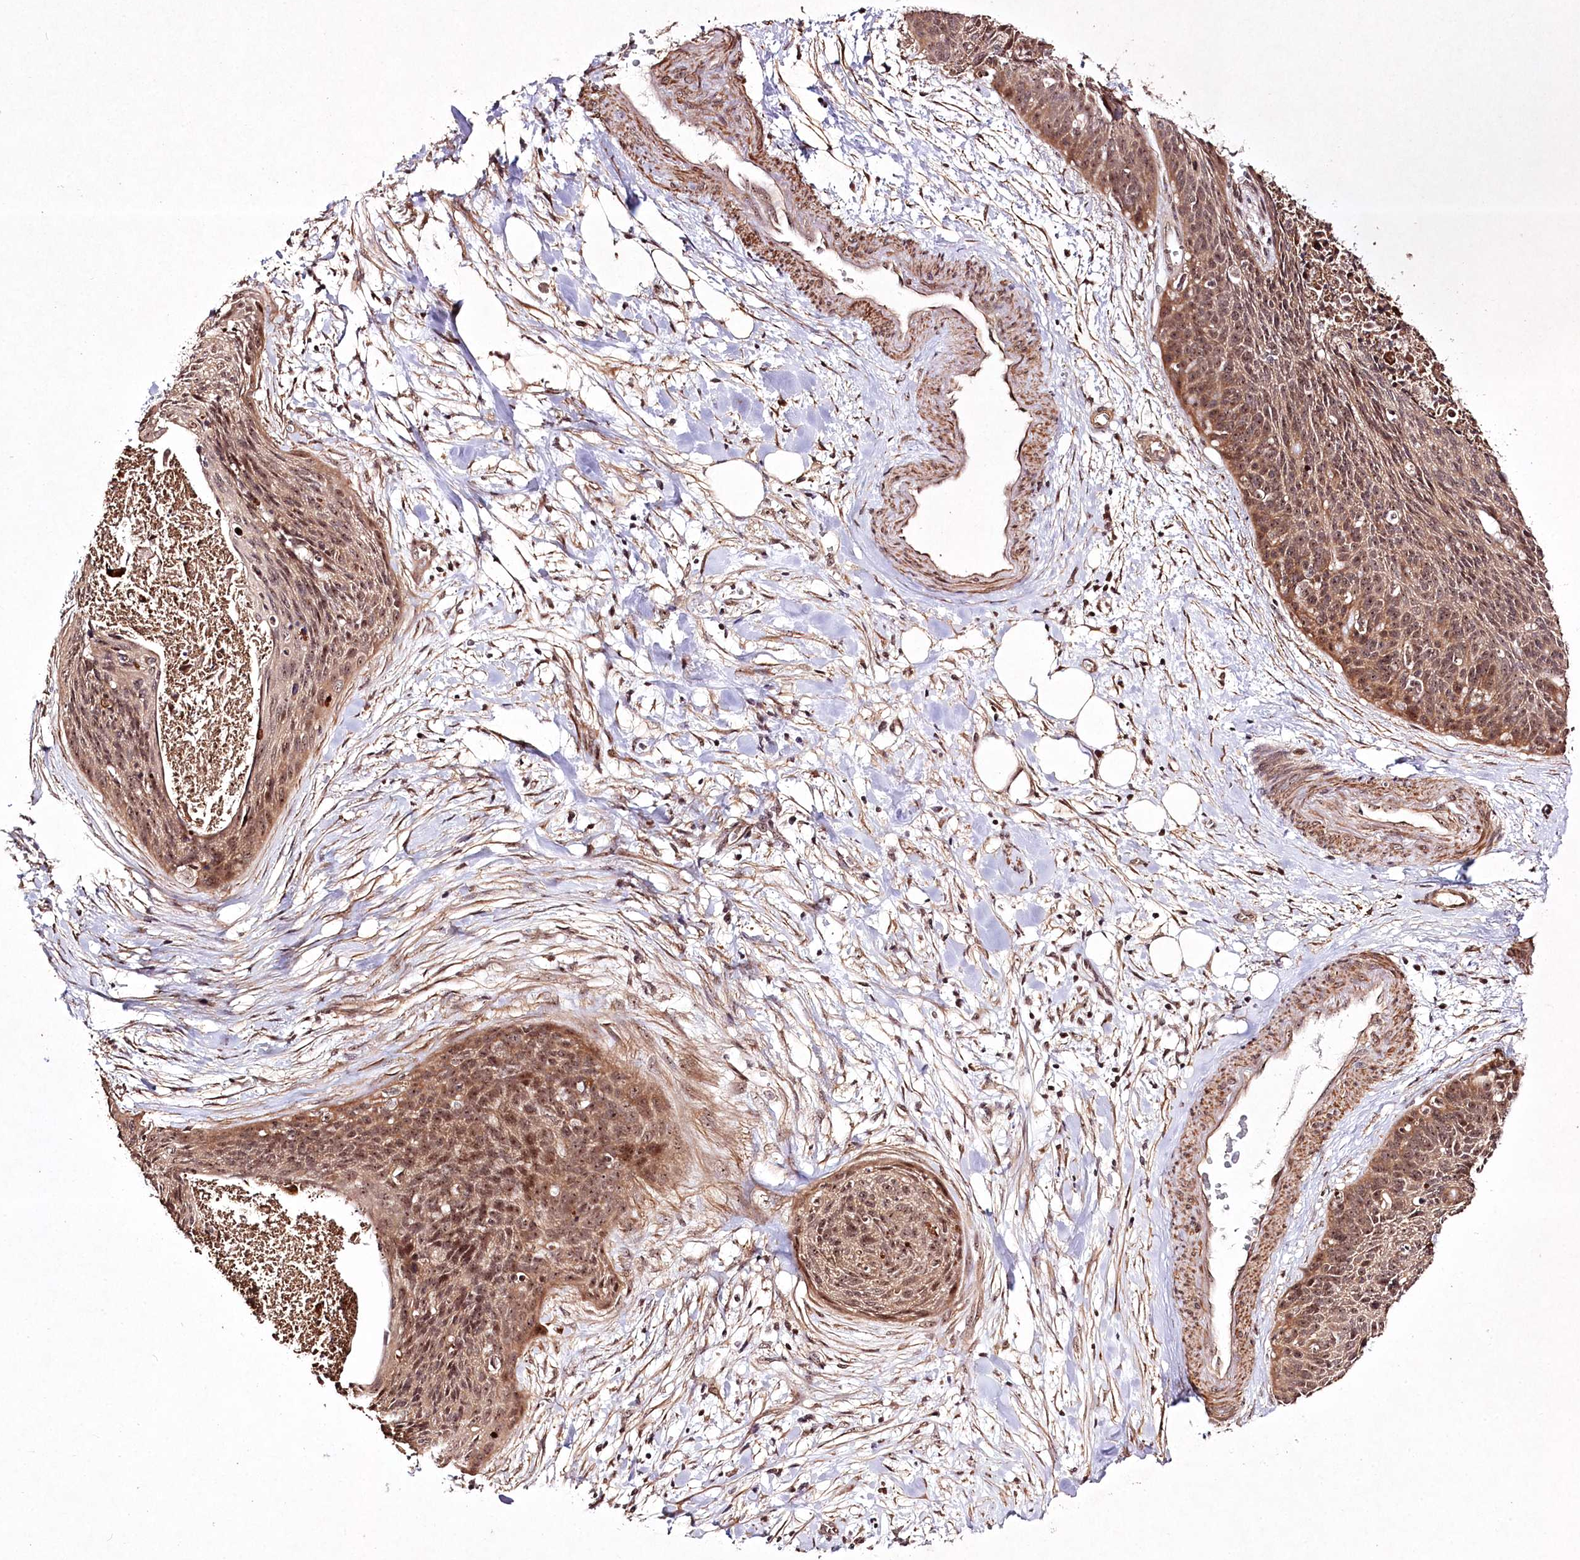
{"staining": {"intensity": "moderate", "quantity": ">75%", "location": "cytoplasmic/membranous,nuclear"}, "tissue": "cervical cancer", "cell_type": "Tumor cells", "image_type": "cancer", "snomed": [{"axis": "morphology", "description": "Squamous cell carcinoma, NOS"}, {"axis": "topography", "description": "Cervix"}], "caption": "This micrograph displays immunohistochemistry staining of cervical cancer (squamous cell carcinoma), with medium moderate cytoplasmic/membranous and nuclear expression in approximately >75% of tumor cells.", "gene": "CCDC59", "patient": {"sex": "female", "age": 55}}